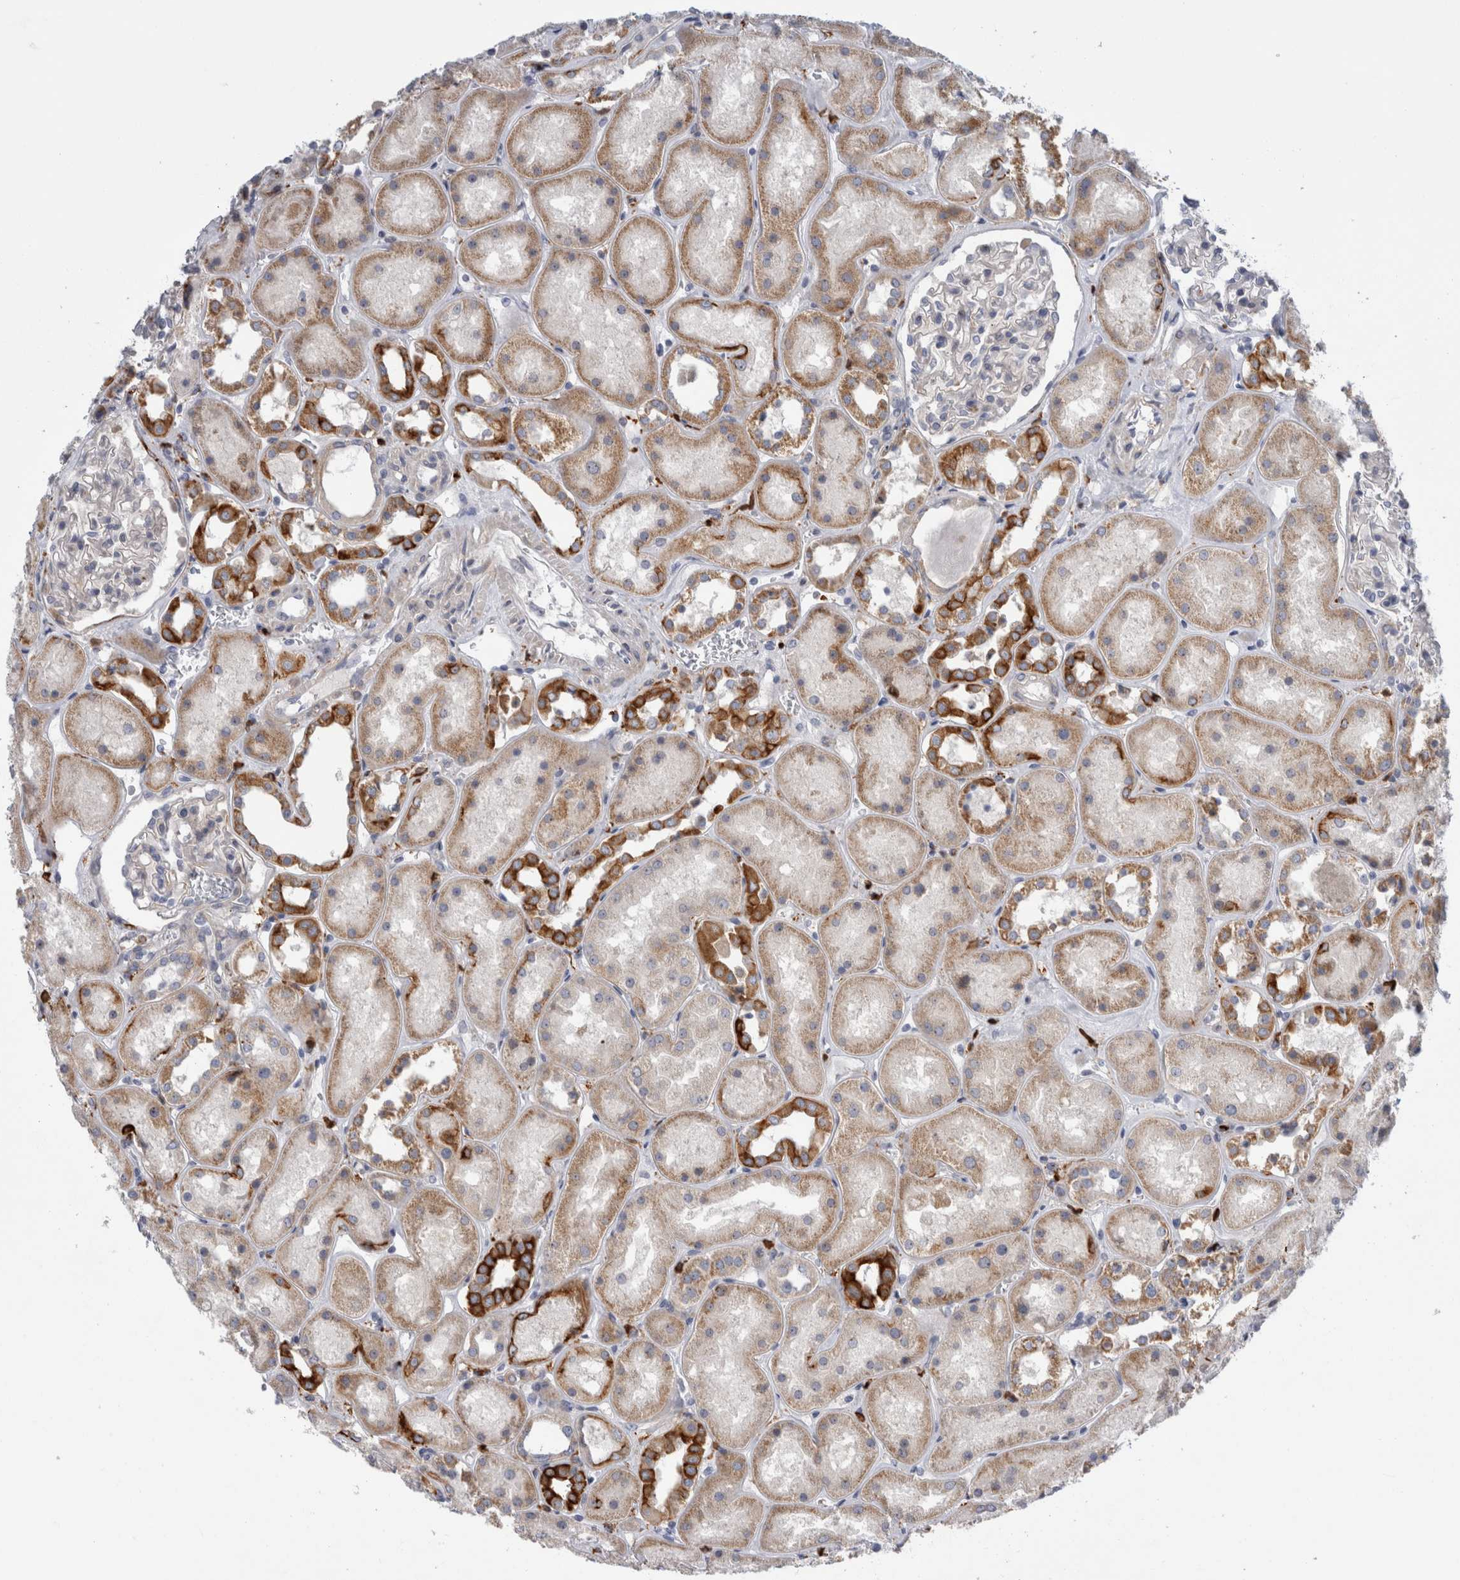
{"staining": {"intensity": "negative", "quantity": "none", "location": "none"}, "tissue": "kidney", "cell_type": "Cells in glomeruli", "image_type": "normal", "snomed": [{"axis": "morphology", "description": "Normal tissue, NOS"}, {"axis": "topography", "description": "Kidney"}], "caption": "The photomicrograph exhibits no significant staining in cells in glomeruli of kidney.", "gene": "SLC20A2", "patient": {"sex": "male", "age": 70}}